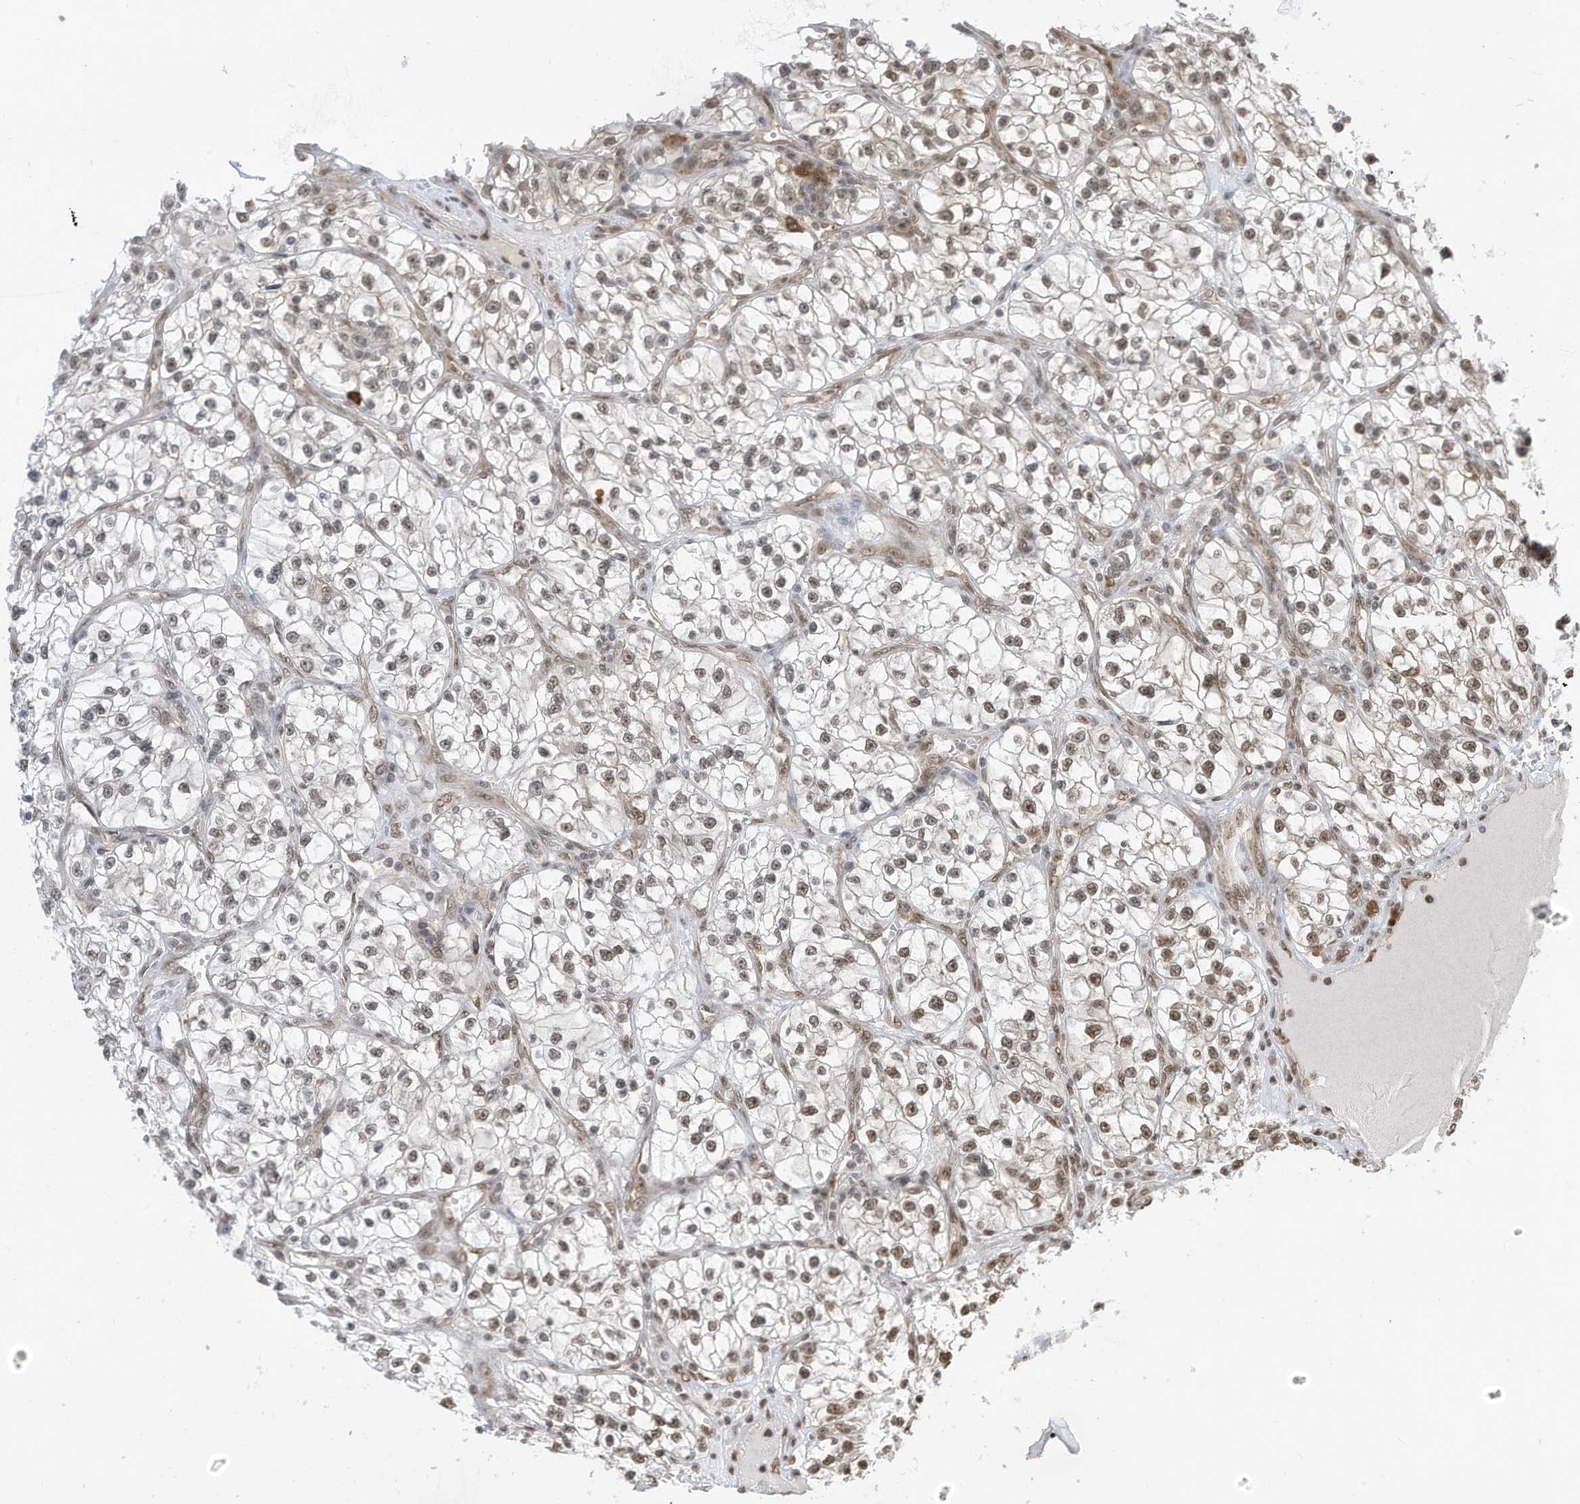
{"staining": {"intensity": "moderate", "quantity": "25%-75%", "location": "nuclear"}, "tissue": "renal cancer", "cell_type": "Tumor cells", "image_type": "cancer", "snomed": [{"axis": "morphology", "description": "Adenocarcinoma, NOS"}, {"axis": "topography", "description": "Kidney"}], "caption": "IHC micrograph of renal cancer stained for a protein (brown), which exhibits medium levels of moderate nuclear expression in approximately 25%-75% of tumor cells.", "gene": "ZNF195", "patient": {"sex": "female", "age": 57}}